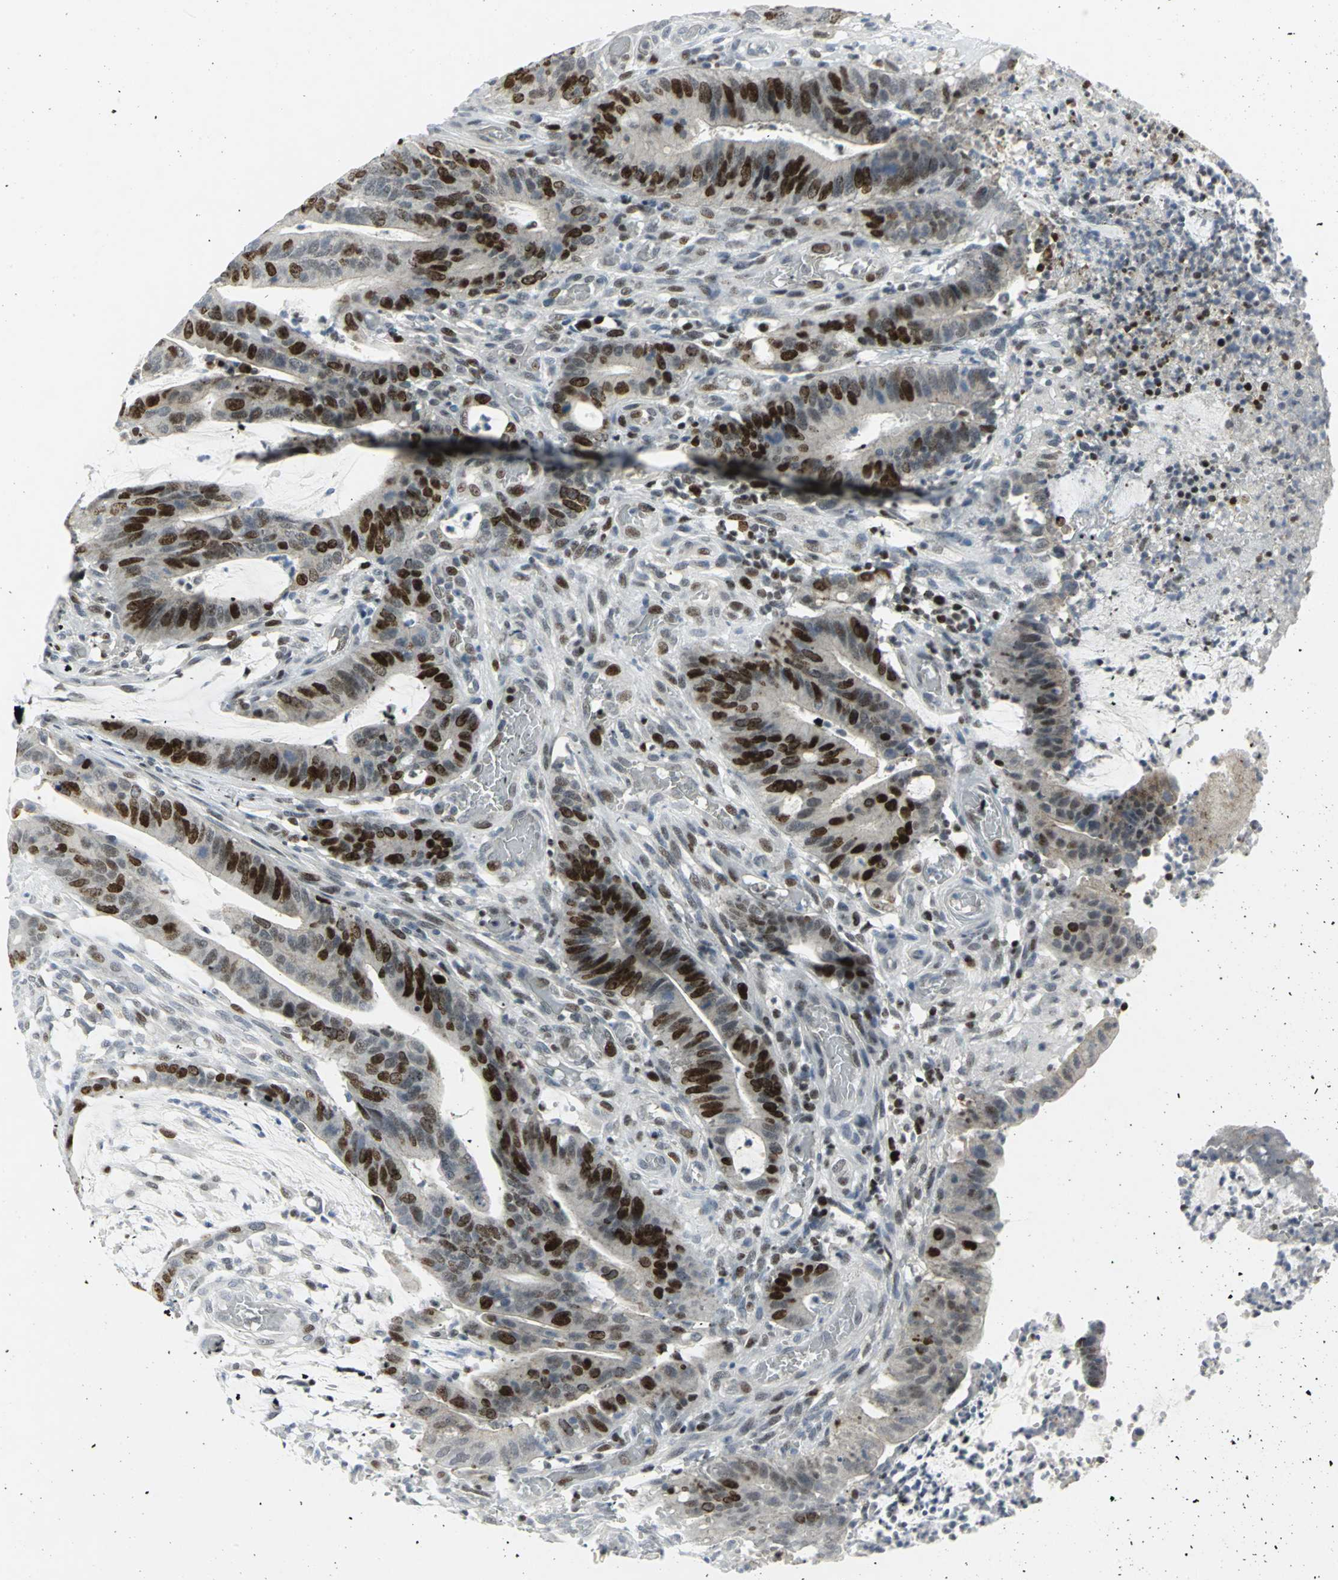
{"staining": {"intensity": "strong", "quantity": "25%-75%", "location": "nuclear"}, "tissue": "colorectal cancer", "cell_type": "Tumor cells", "image_type": "cancer", "snomed": [{"axis": "morphology", "description": "Adenocarcinoma, NOS"}, {"axis": "topography", "description": "Rectum"}], "caption": "A brown stain labels strong nuclear expression of a protein in colorectal adenocarcinoma tumor cells.", "gene": "RPA1", "patient": {"sex": "female", "age": 66}}